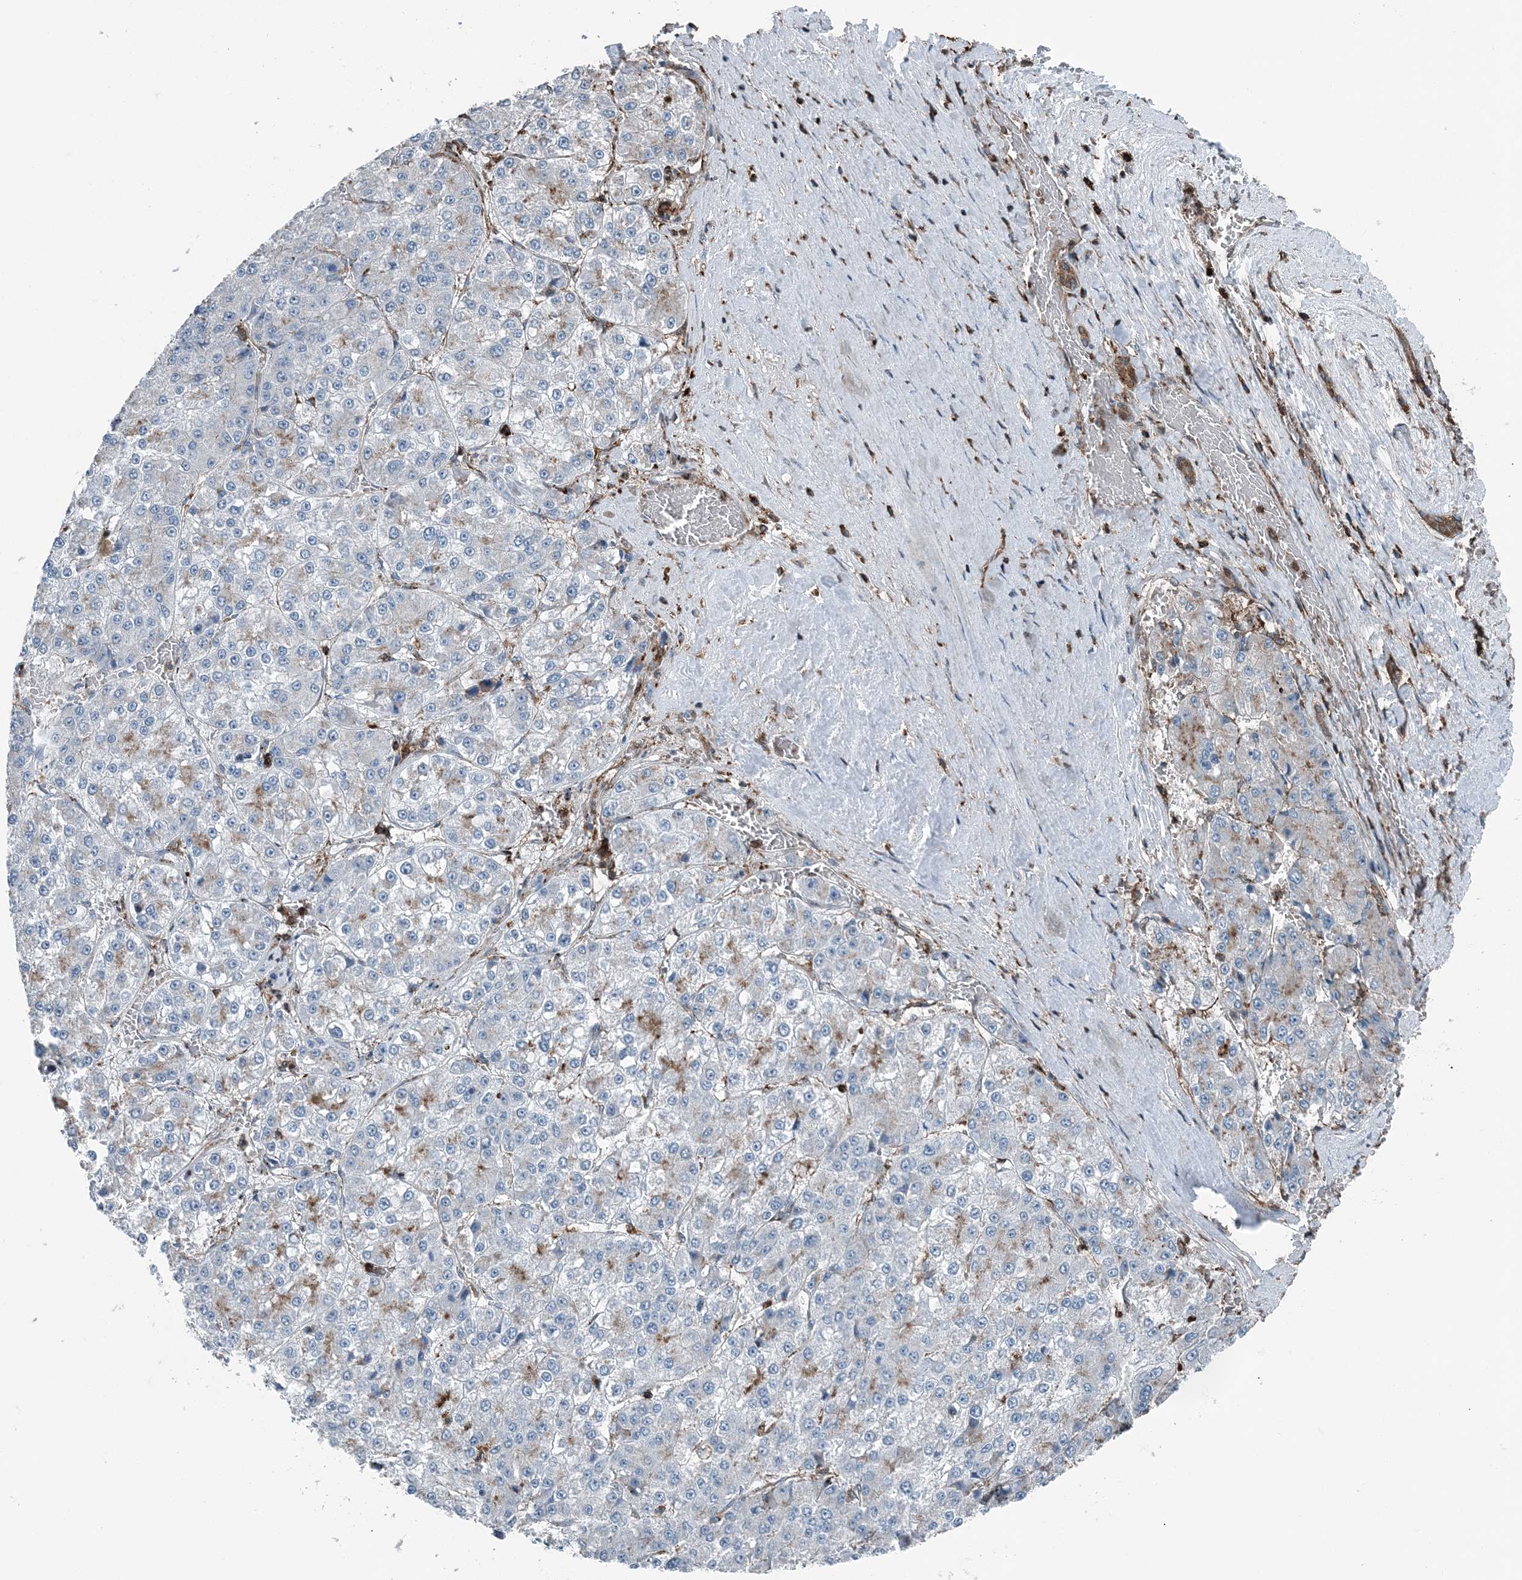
{"staining": {"intensity": "moderate", "quantity": "<25%", "location": "cytoplasmic/membranous"}, "tissue": "liver cancer", "cell_type": "Tumor cells", "image_type": "cancer", "snomed": [{"axis": "morphology", "description": "Carcinoma, Hepatocellular, NOS"}, {"axis": "topography", "description": "Liver"}], "caption": "Immunohistochemistry (IHC) histopathology image of neoplastic tissue: liver cancer stained using IHC demonstrates low levels of moderate protein expression localized specifically in the cytoplasmic/membranous of tumor cells, appearing as a cytoplasmic/membranous brown color.", "gene": "CFL1", "patient": {"sex": "female", "age": 73}}